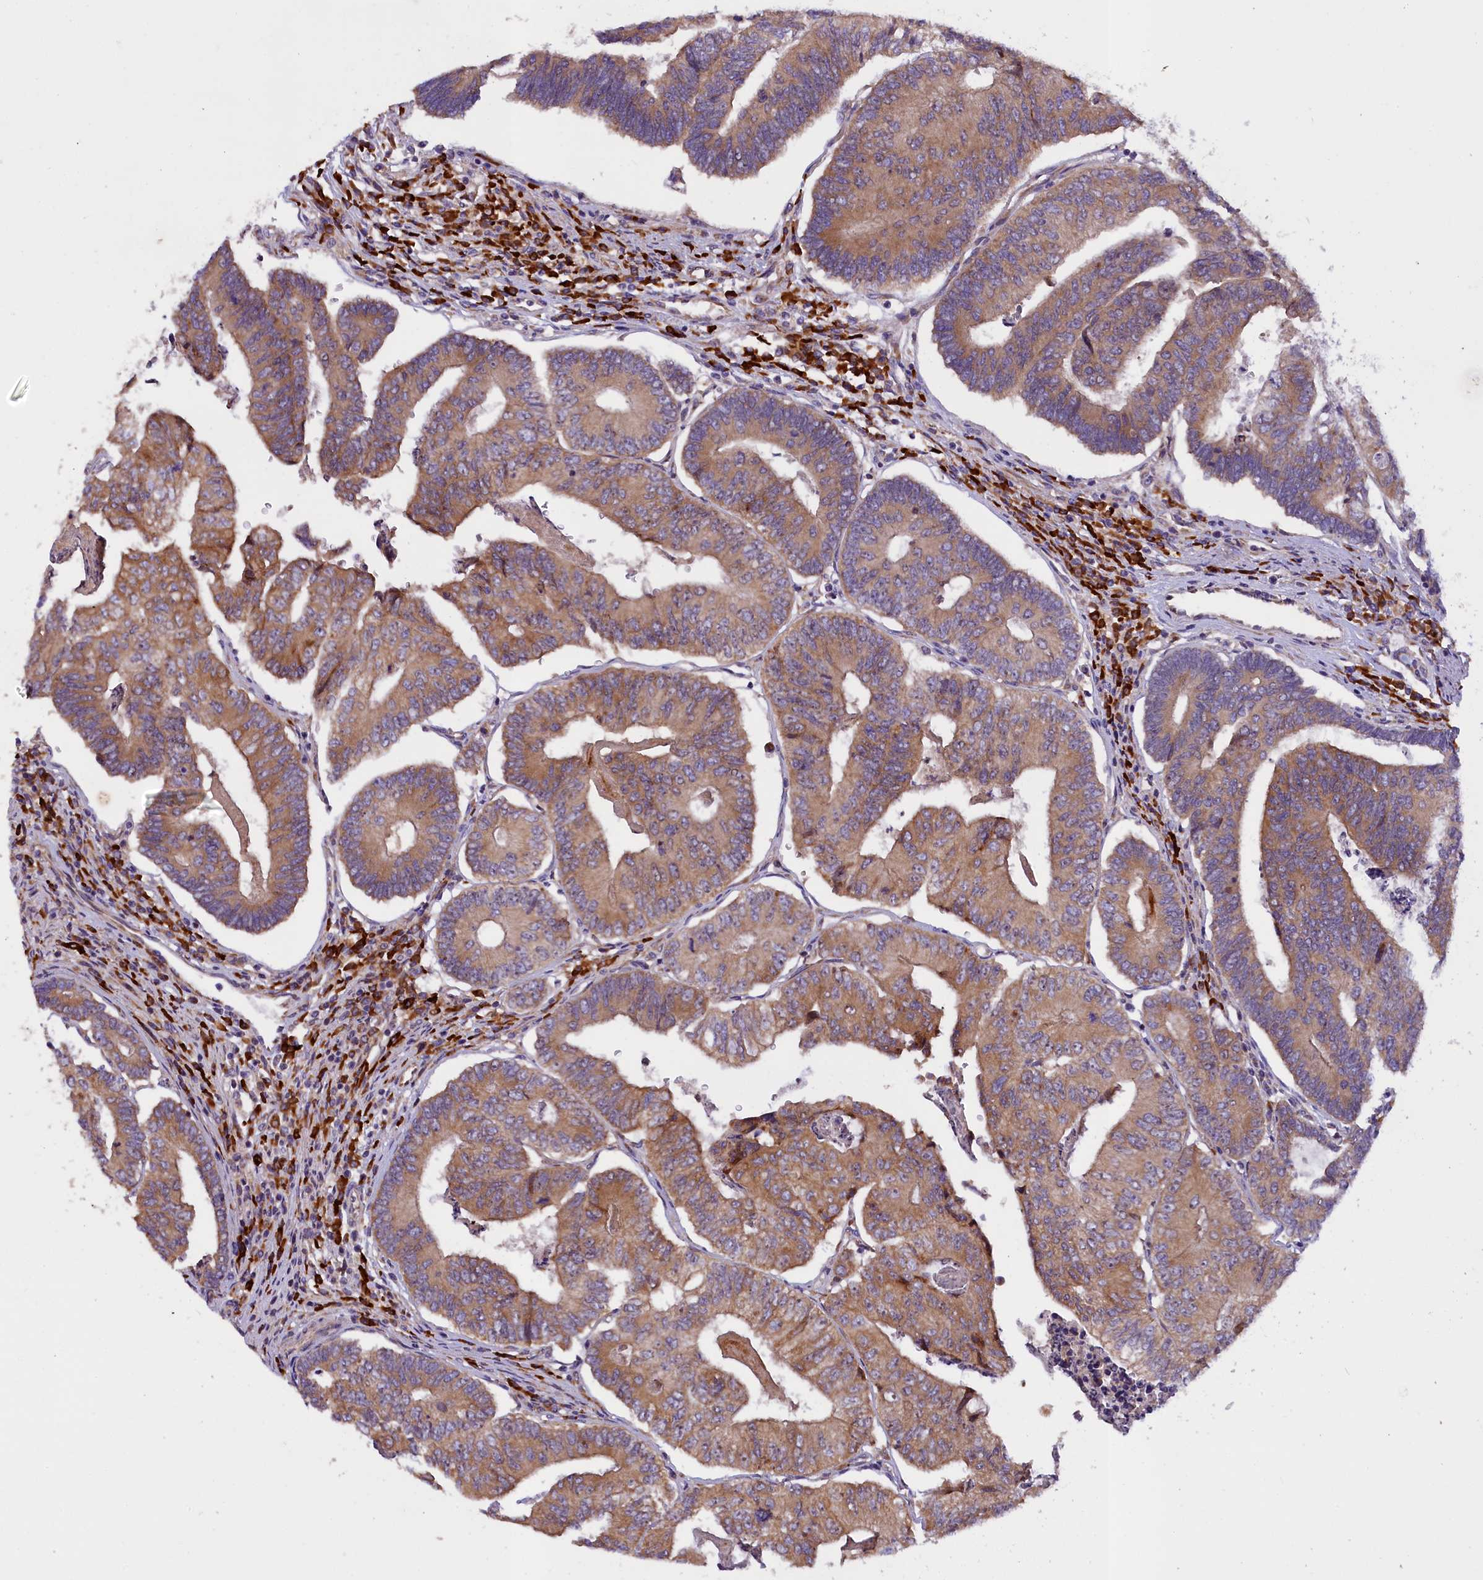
{"staining": {"intensity": "moderate", "quantity": ">75%", "location": "cytoplasmic/membranous"}, "tissue": "colorectal cancer", "cell_type": "Tumor cells", "image_type": "cancer", "snomed": [{"axis": "morphology", "description": "Adenocarcinoma, NOS"}, {"axis": "topography", "description": "Colon"}], "caption": "A brown stain labels moderate cytoplasmic/membranous expression of a protein in human colorectal cancer (adenocarcinoma) tumor cells.", "gene": "FRY", "patient": {"sex": "female", "age": 67}}